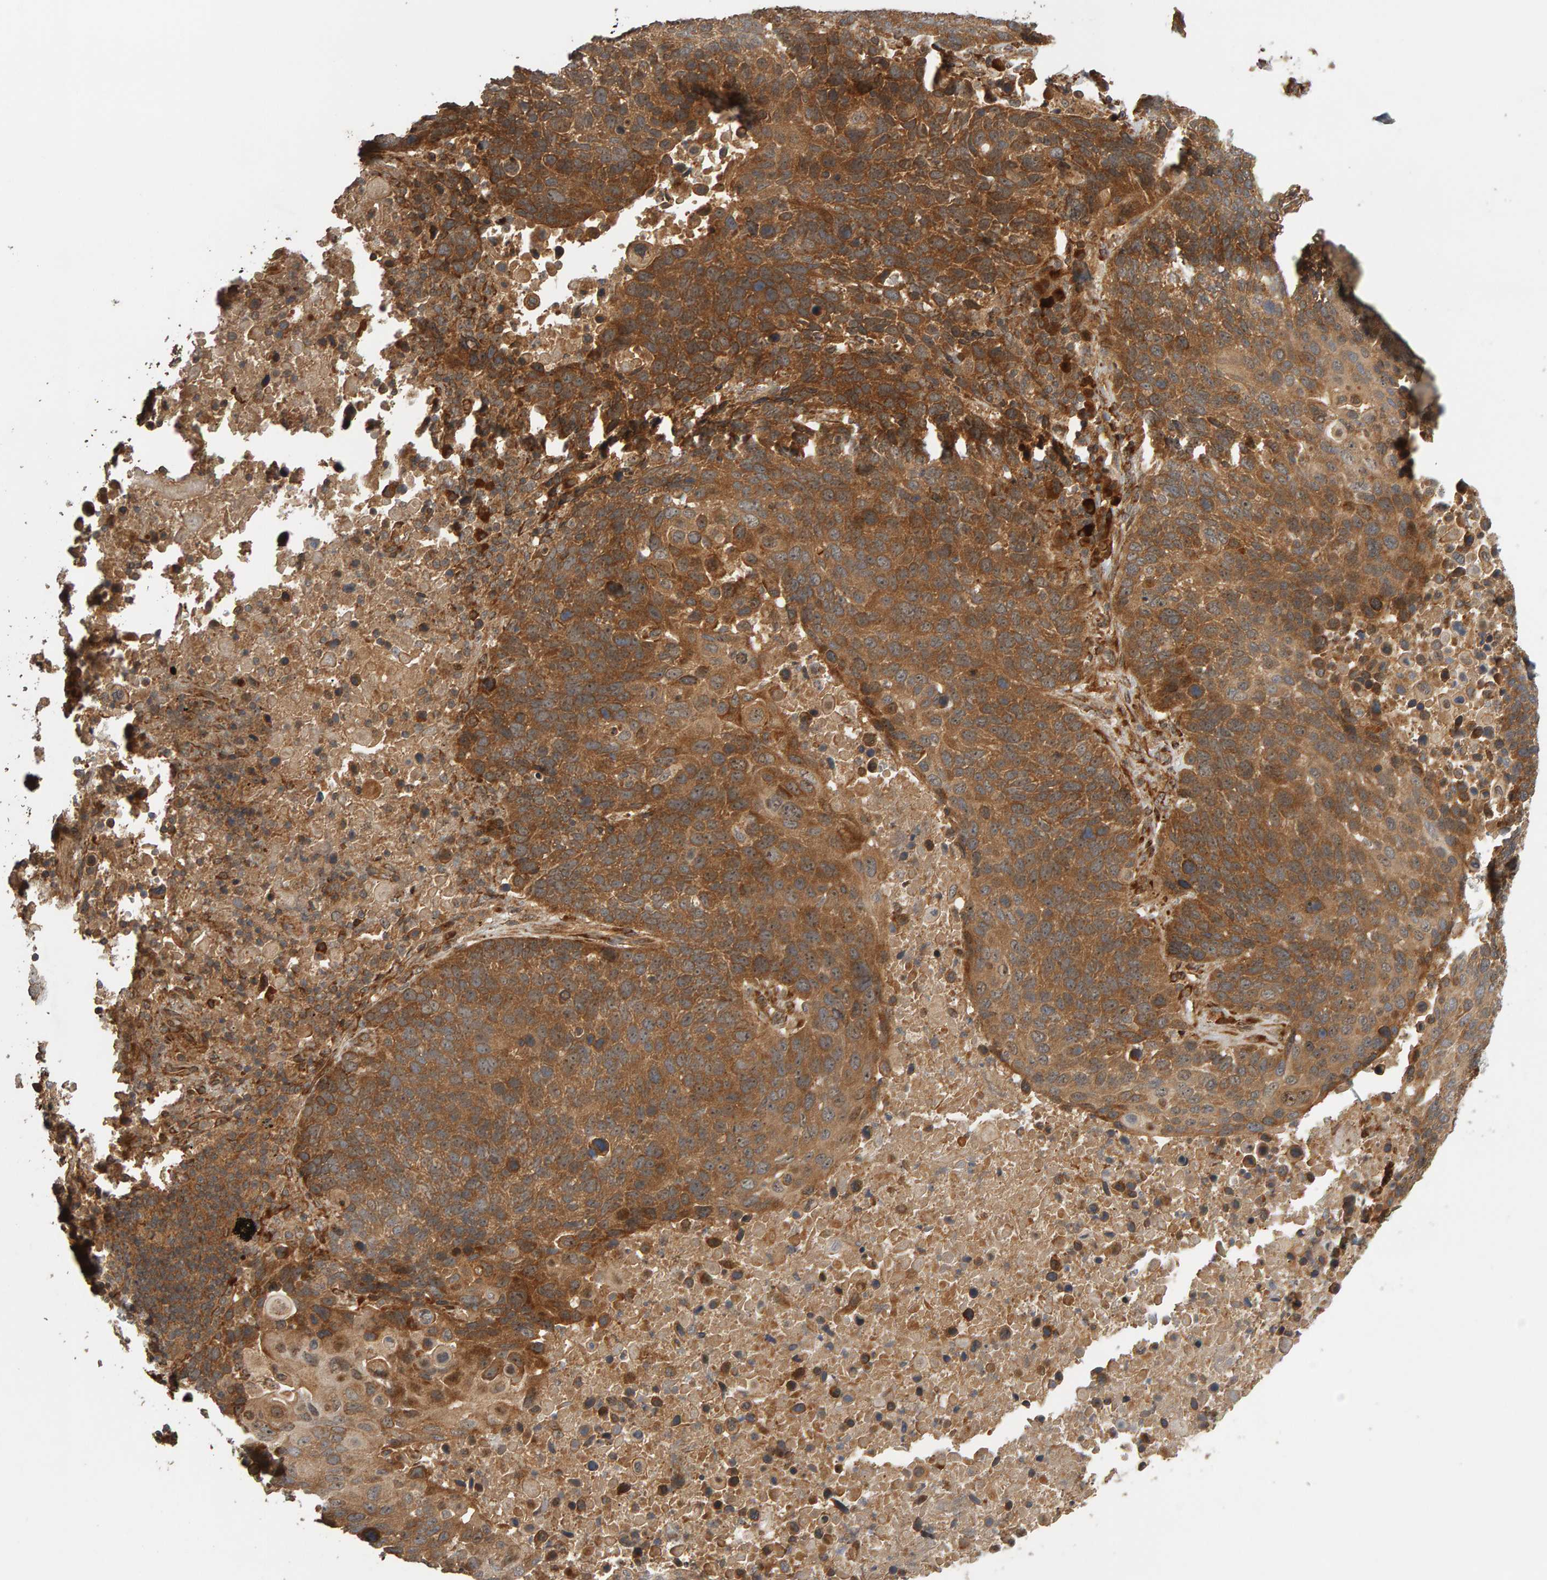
{"staining": {"intensity": "moderate", "quantity": ">75%", "location": "cytoplasmic/membranous"}, "tissue": "lung cancer", "cell_type": "Tumor cells", "image_type": "cancer", "snomed": [{"axis": "morphology", "description": "Squamous cell carcinoma, NOS"}, {"axis": "topography", "description": "Lung"}], "caption": "Tumor cells reveal moderate cytoplasmic/membranous expression in about >75% of cells in lung cancer.", "gene": "ZFAND1", "patient": {"sex": "male", "age": 66}}